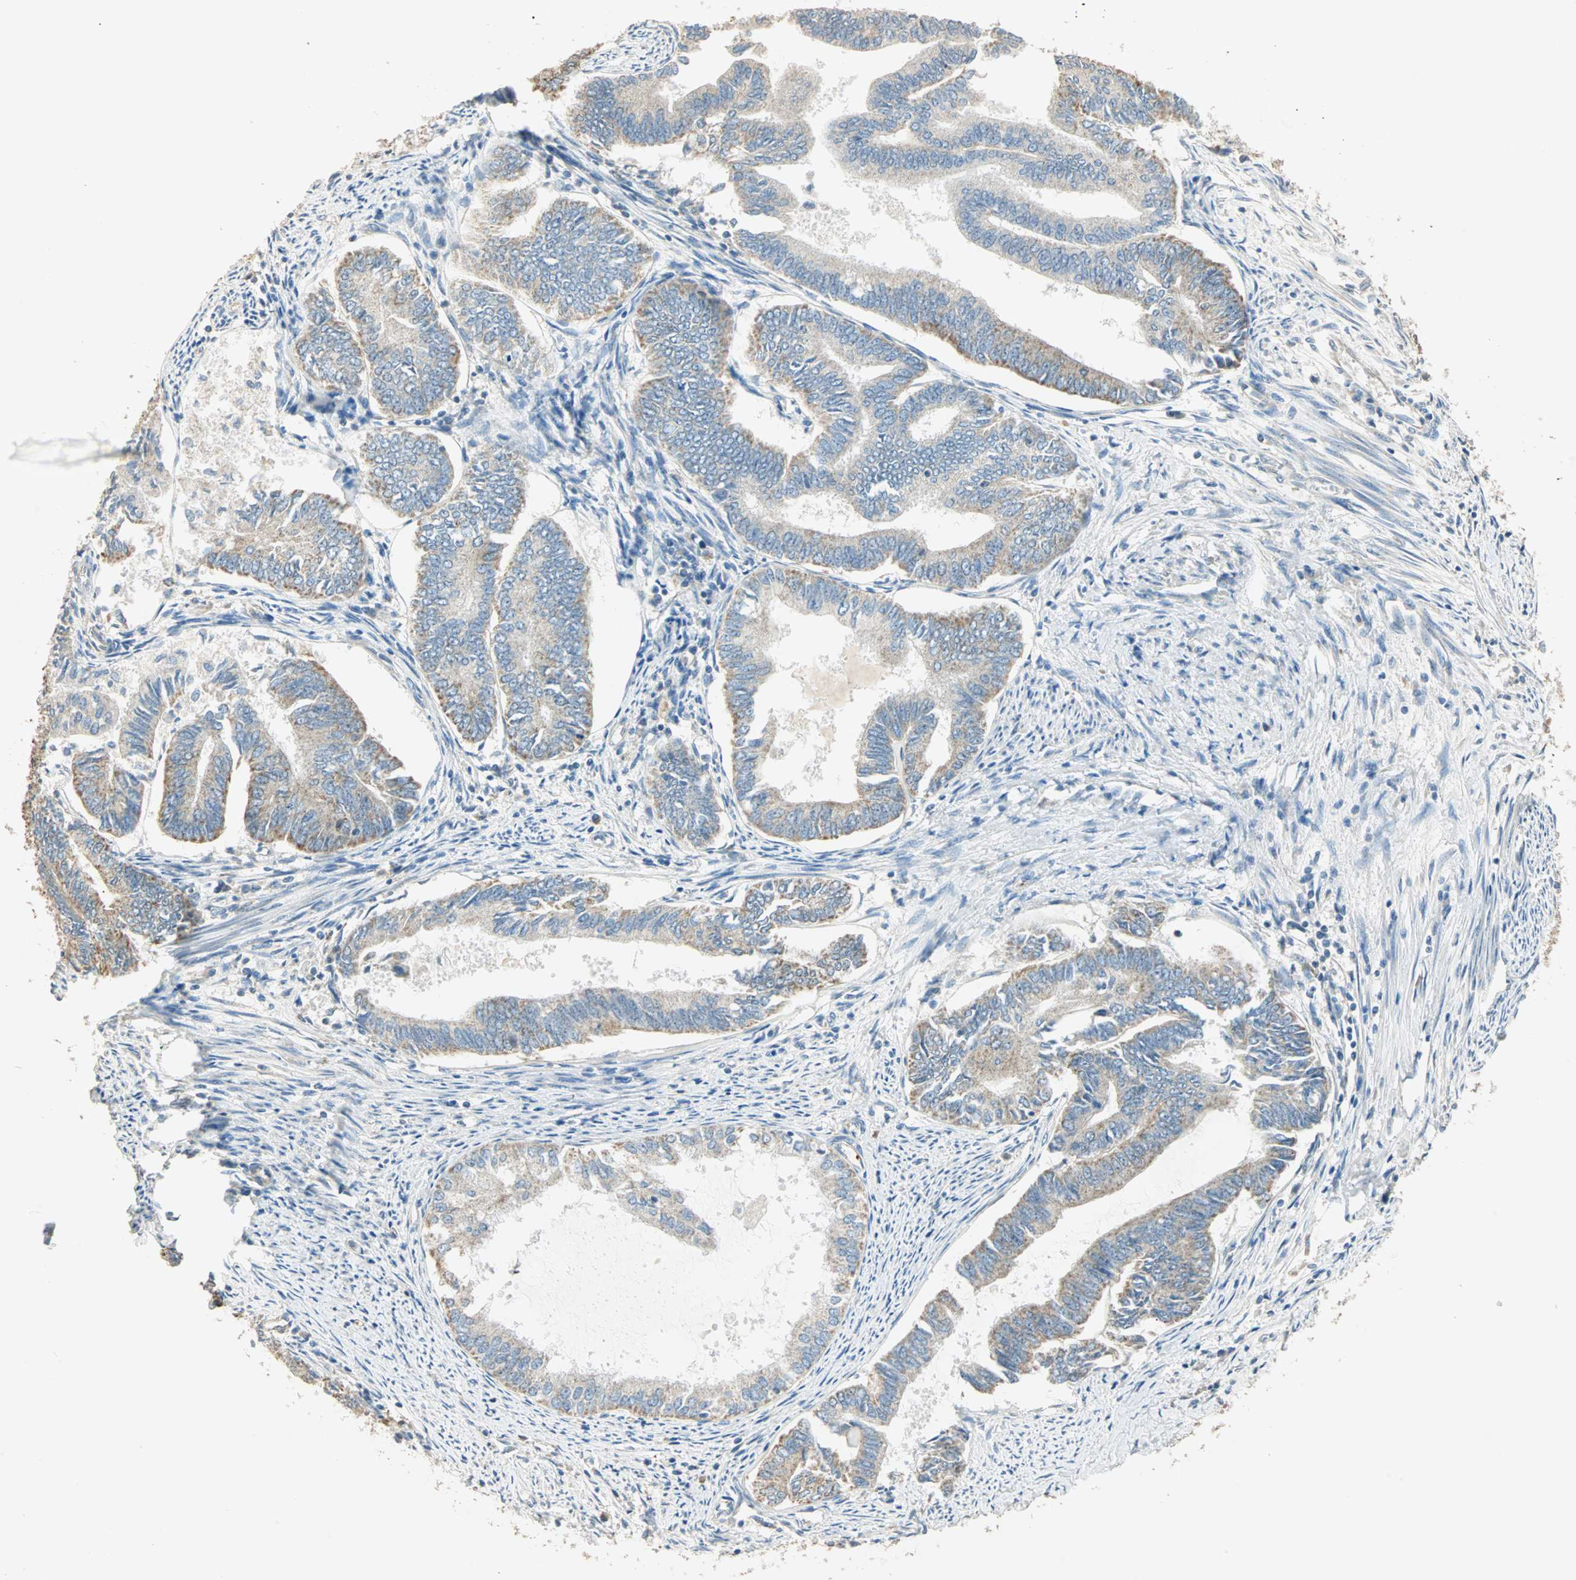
{"staining": {"intensity": "weak", "quantity": "25%-75%", "location": "cytoplasmic/membranous"}, "tissue": "endometrial cancer", "cell_type": "Tumor cells", "image_type": "cancer", "snomed": [{"axis": "morphology", "description": "Adenocarcinoma, NOS"}, {"axis": "topography", "description": "Endometrium"}], "caption": "About 25%-75% of tumor cells in human adenocarcinoma (endometrial) demonstrate weak cytoplasmic/membranous protein staining as visualized by brown immunohistochemical staining.", "gene": "RAD18", "patient": {"sex": "female", "age": 86}}